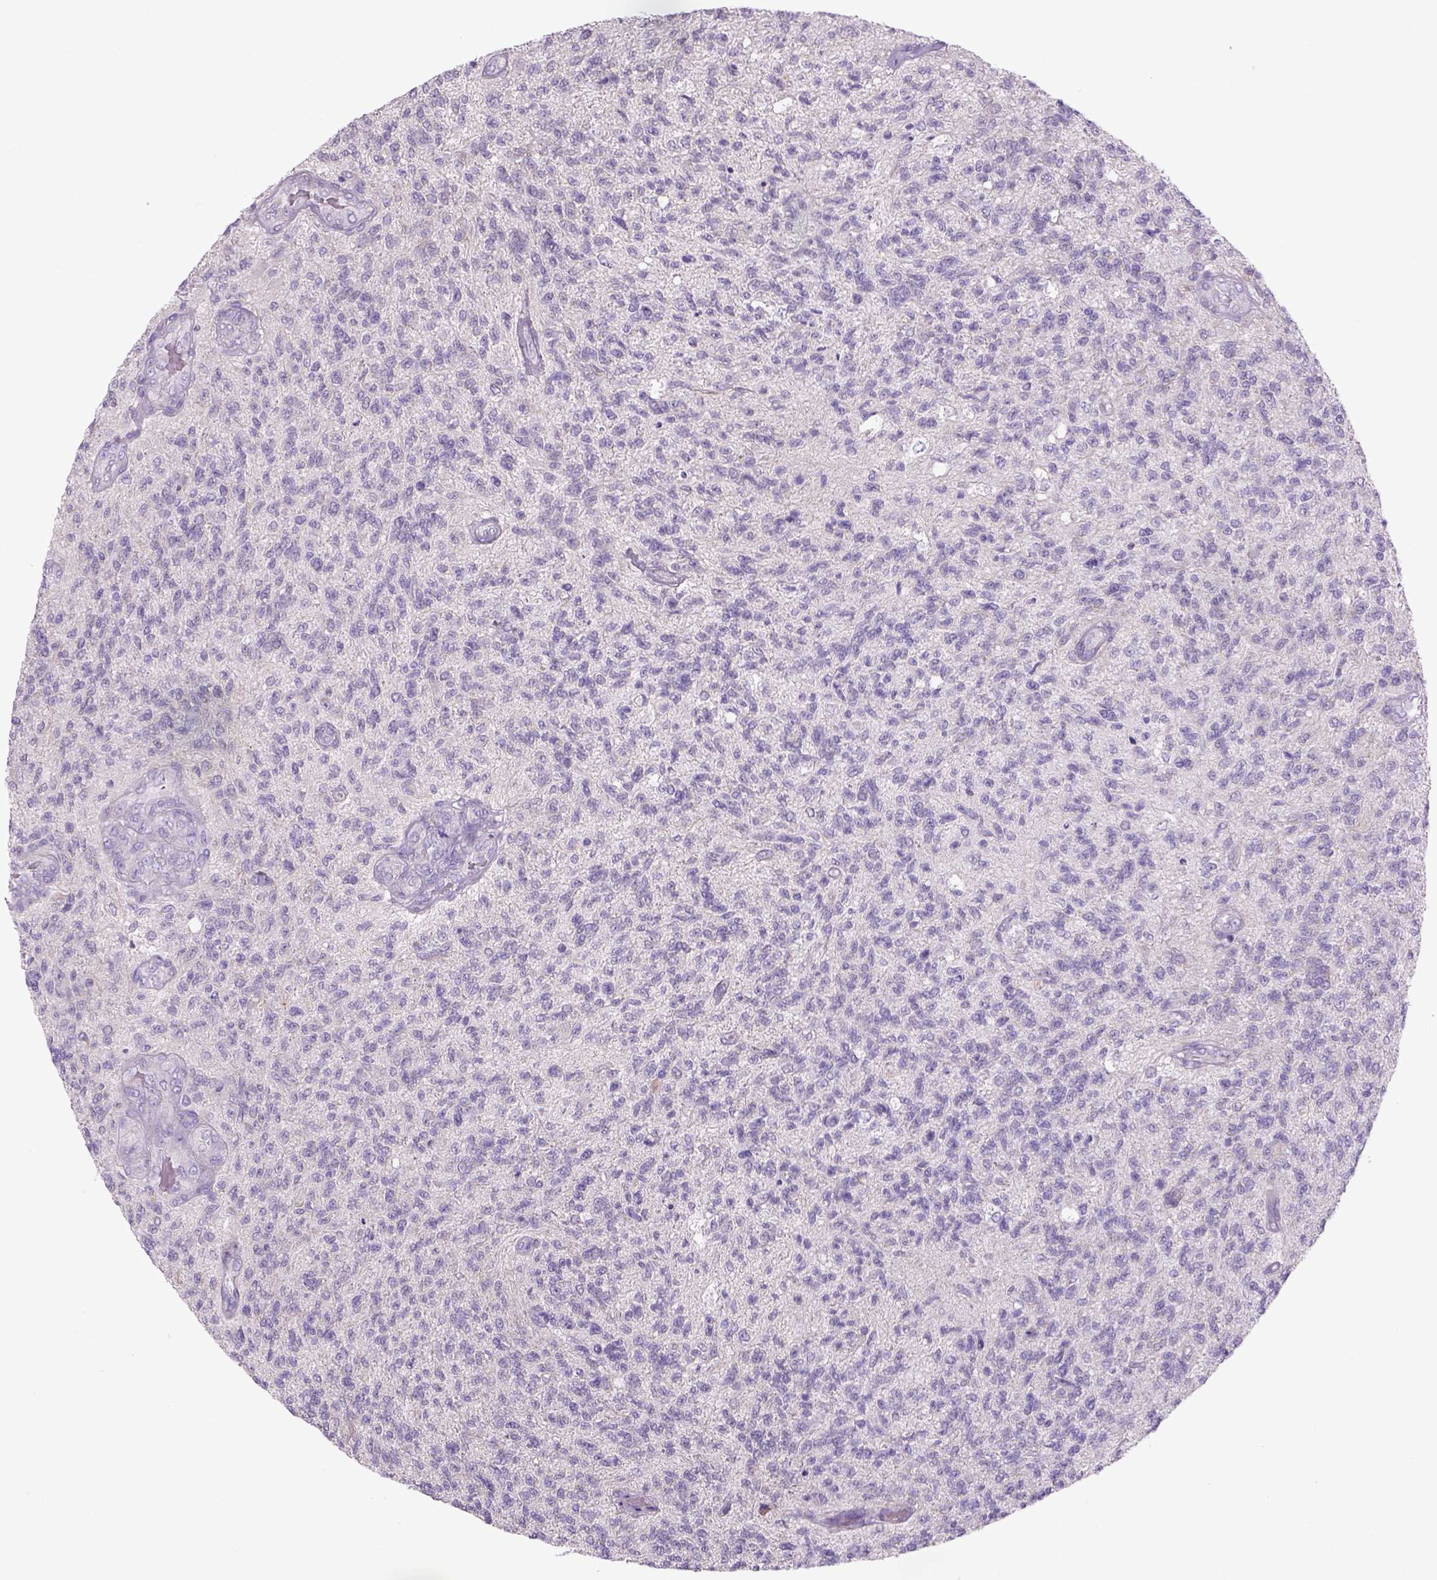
{"staining": {"intensity": "negative", "quantity": "none", "location": "none"}, "tissue": "glioma", "cell_type": "Tumor cells", "image_type": "cancer", "snomed": [{"axis": "morphology", "description": "Glioma, malignant, High grade"}, {"axis": "topography", "description": "Brain"}], "caption": "Immunohistochemical staining of malignant glioma (high-grade) displays no significant staining in tumor cells. The staining is performed using DAB (3,3'-diaminobenzidine) brown chromogen with nuclei counter-stained in using hematoxylin.", "gene": "ADGRV1", "patient": {"sex": "male", "age": 56}}